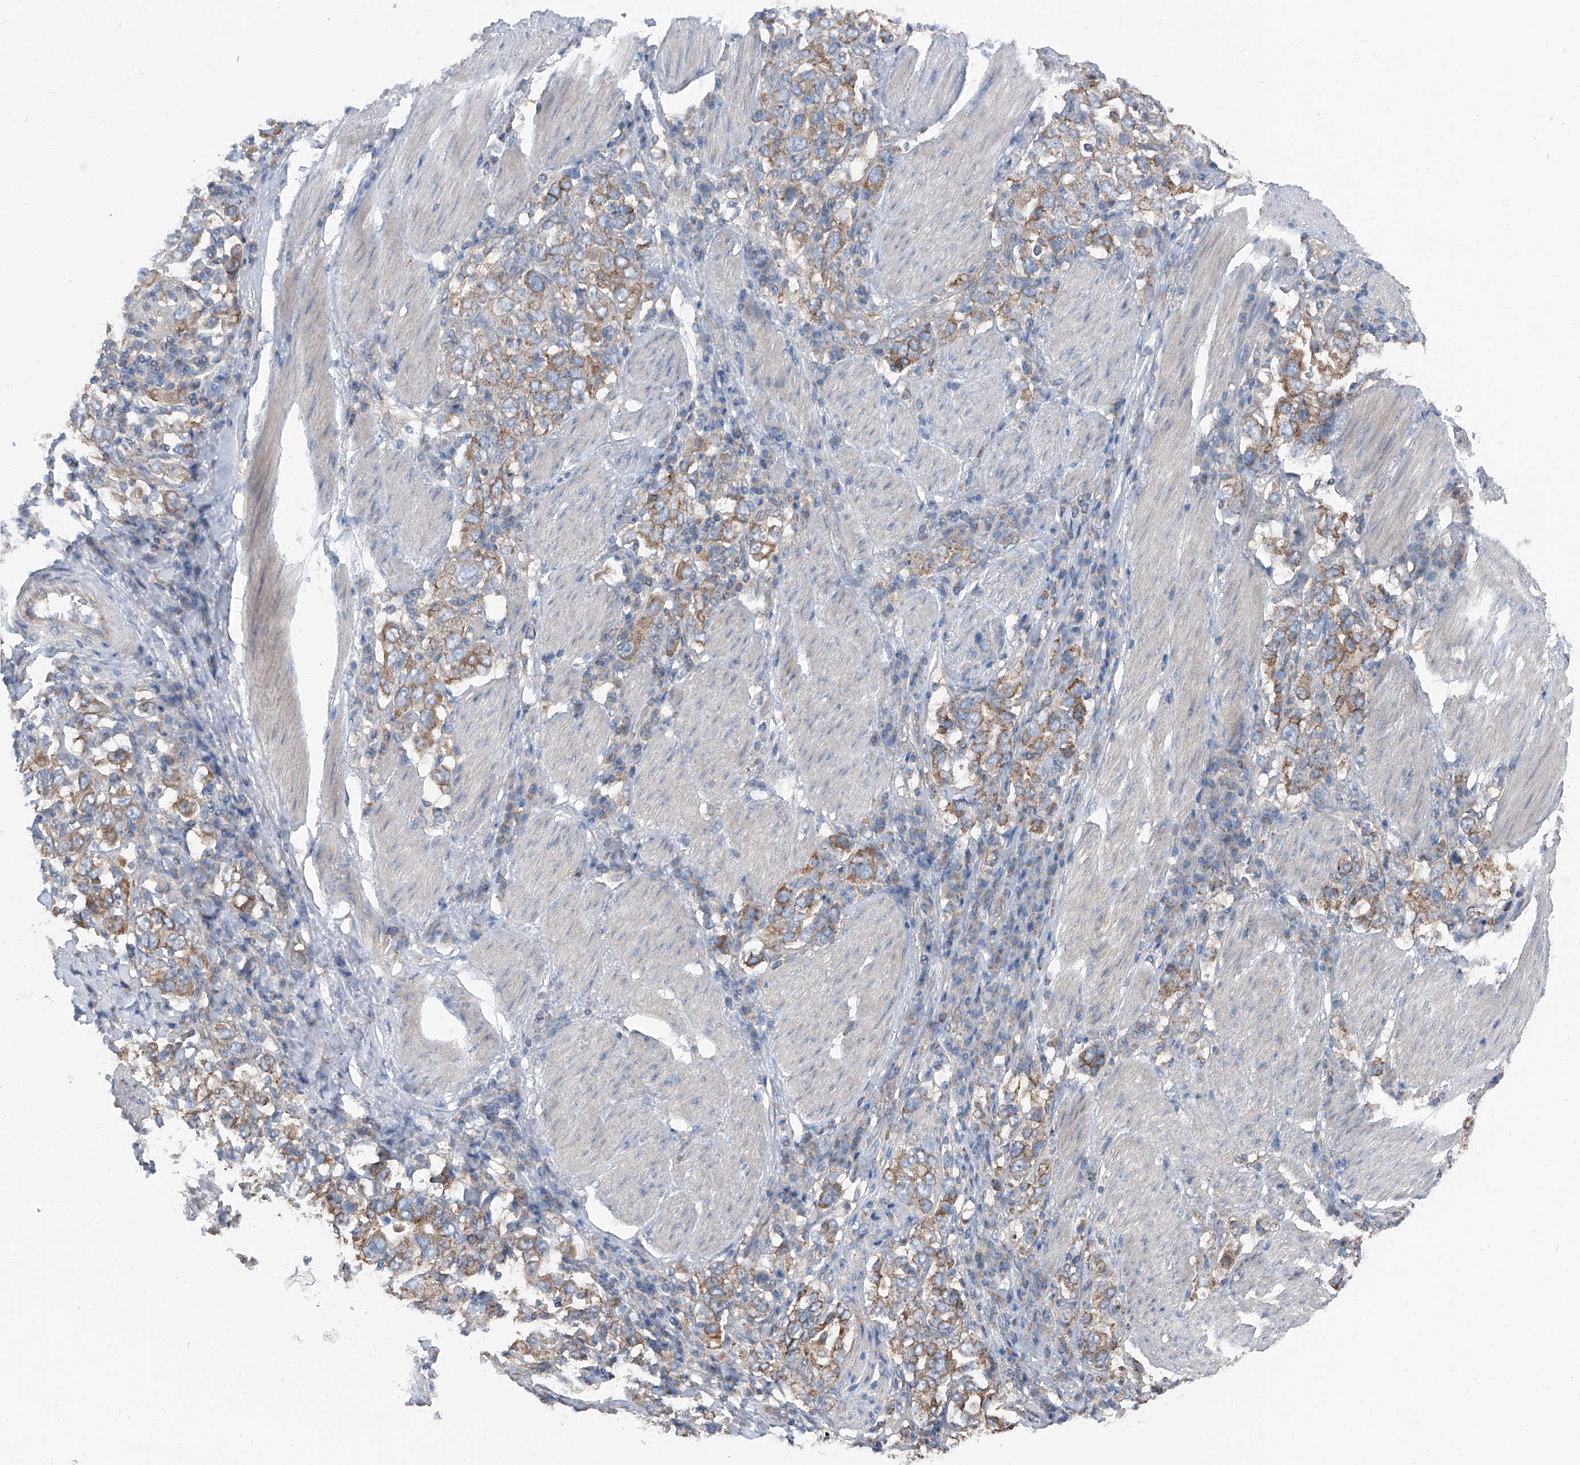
{"staining": {"intensity": "moderate", "quantity": ">75%", "location": "cytoplasmic/membranous"}, "tissue": "stomach cancer", "cell_type": "Tumor cells", "image_type": "cancer", "snomed": [{"axis": "morphology", "description": "Adenocarcinoma, NOS"}, {"axis": "topography", "description": "Stomach, upper"}], "caption": "Approximately >75% of tumor cells in stomach adenocarcinoma demonstrate moderate cytoplasmic/membranous protein expression as visualized by brown immunohistochemical staining.", "gene": "GPR142", "patient": {"sex": "male", "age": 62}}